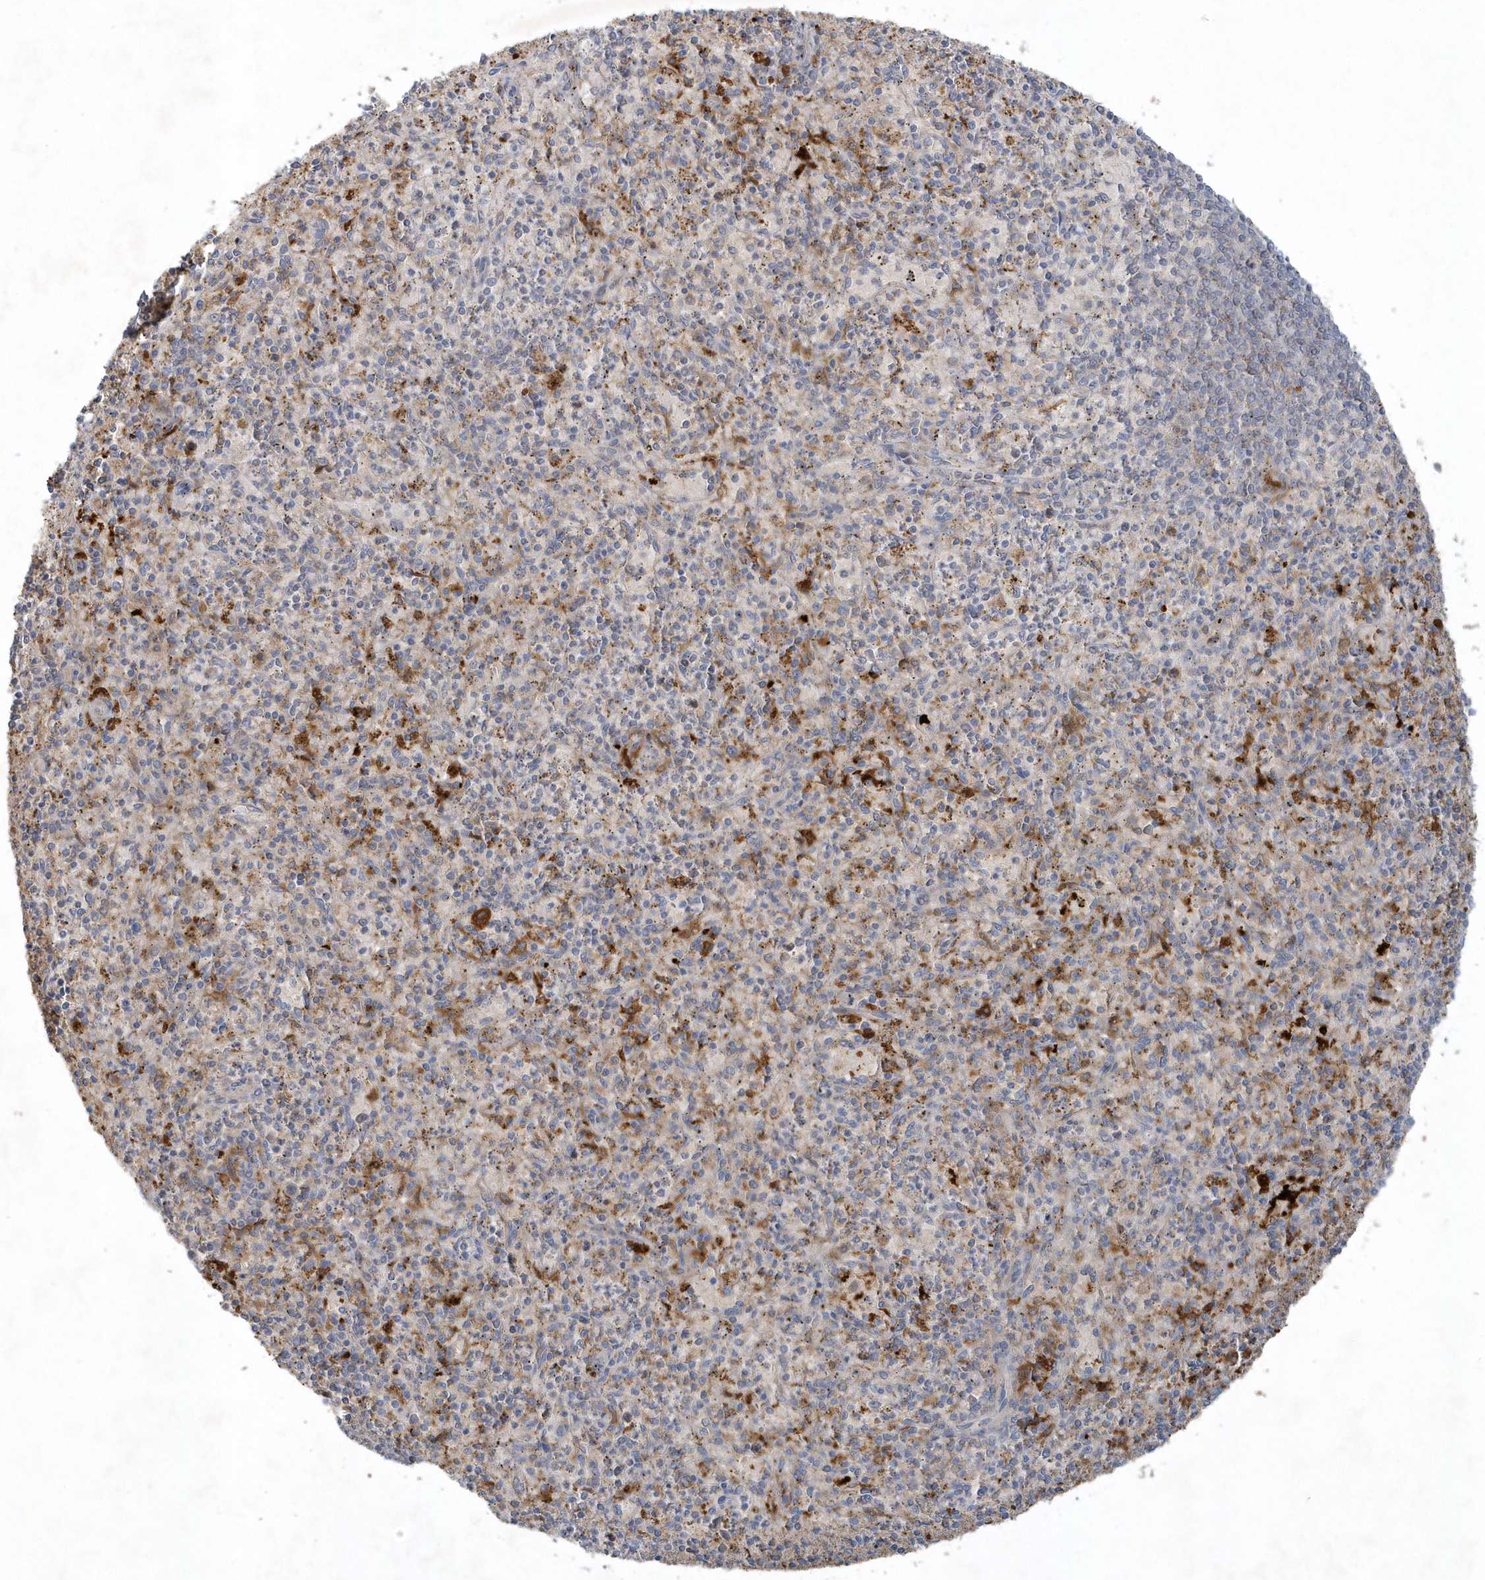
{"staining": {"intensity": "moderate", "quantity": "<25%", "location": "cytoplasmic/membranous"}, "tissue": "spleen", "cell_type": "Cells in red pulp", "image_type": "normal", "snomed": [{"axis": "morphology", "description": "Normal tissue, NOS"}, {"axis": "topography", "description": "Spleen"}], "caption": "Protein positivity by immunohistochemistry displays moderate cytoplasmic/membranous staining in approximately <25% of cells in red pulp in benign spleen. (Brightfield microscopy of DAB IHC at high magnification).", "gene": "THG1L", "patient": {"sex": "male", "age": 72}}